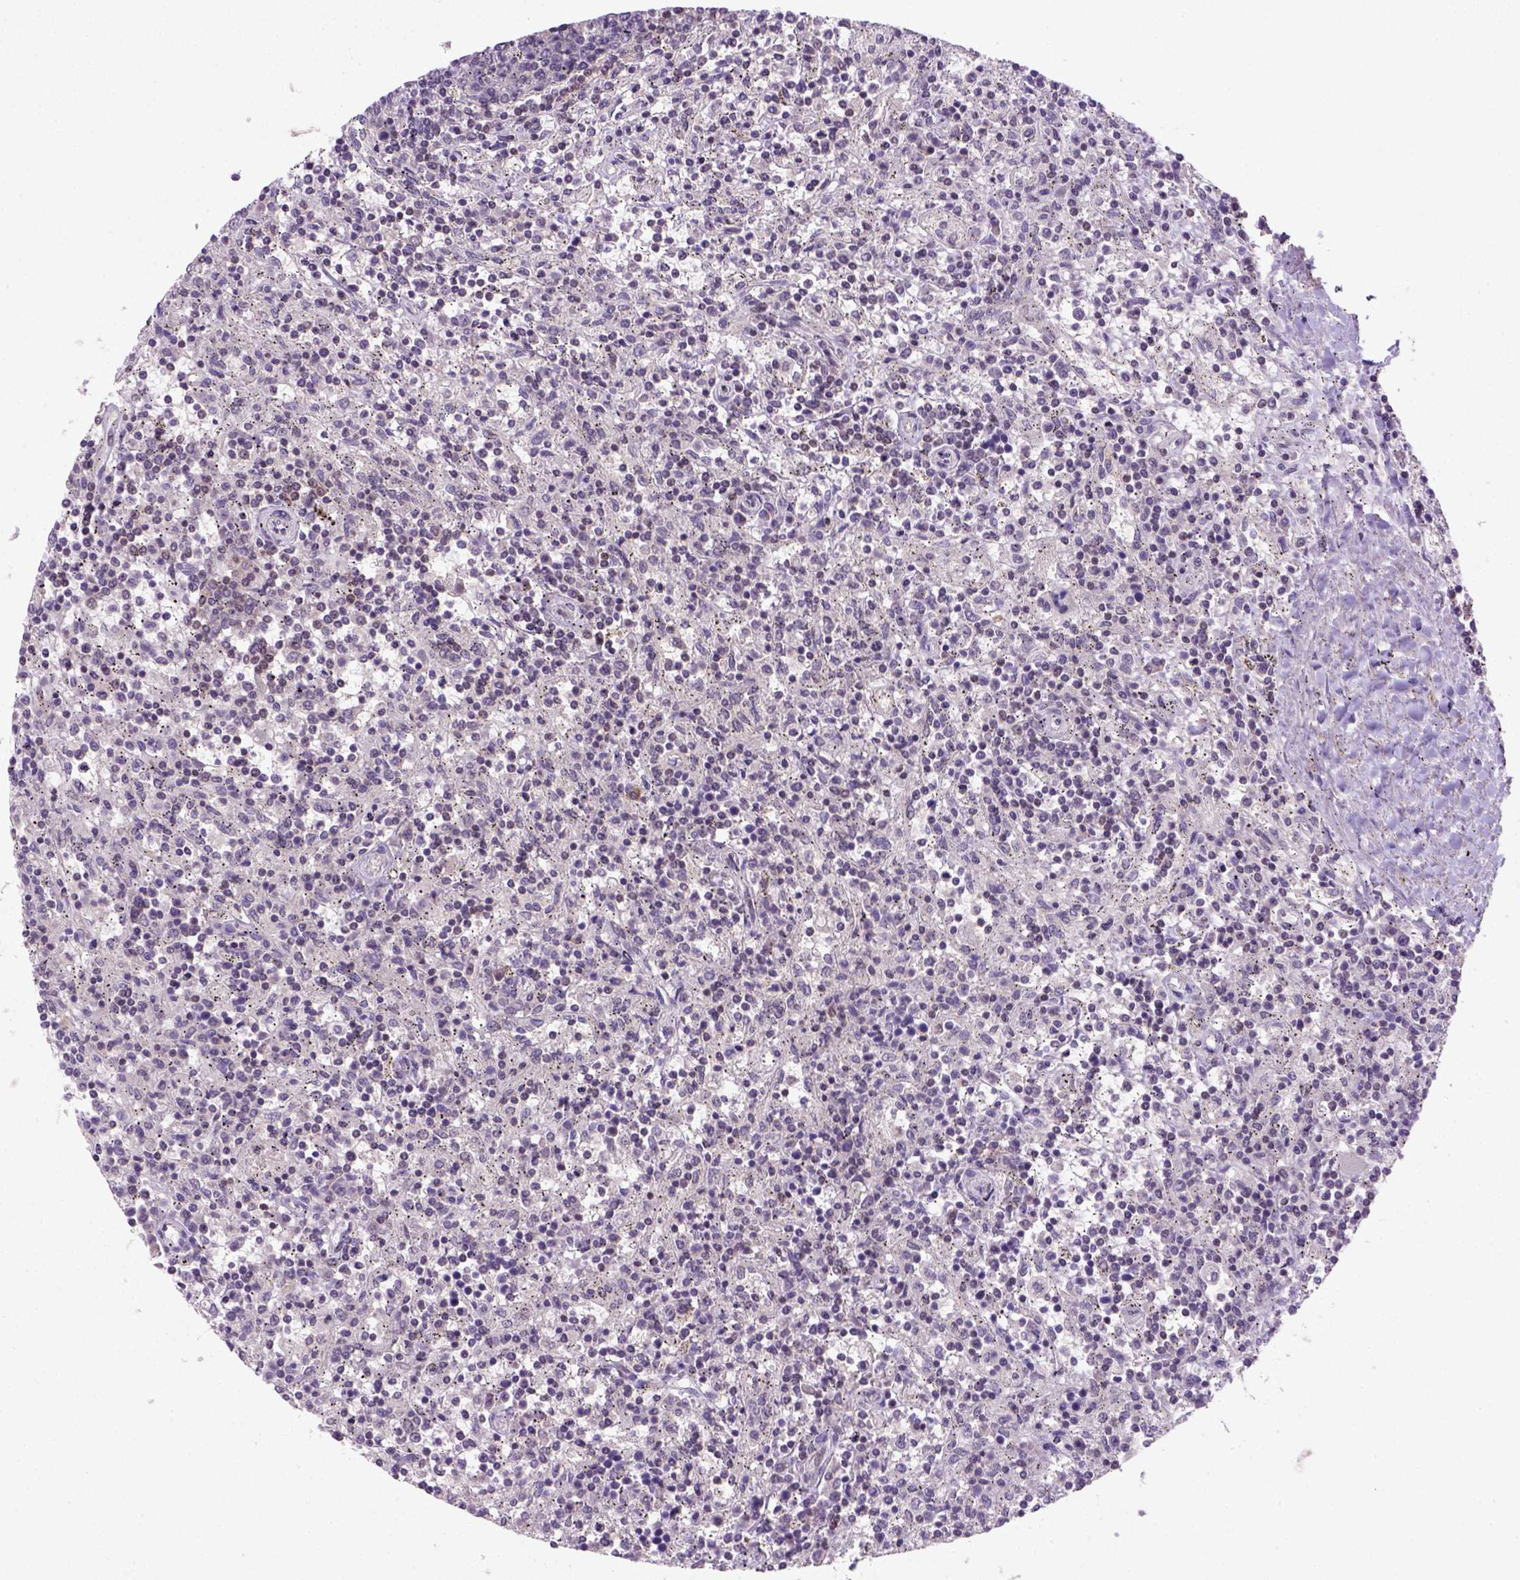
{"staining": {"intensity": "negative", "quantity": "none", "location": "none"}, "tissue": "lymphoma", "cell_type": "Tumor cells", "image_type": "cancer", "snomed": [{"axis": "morphology", "description": "Malignant lymphoma, non-Hodgkin's type, Low grade"}, {"axis": "topography", "description": "Spleen"}], "caption": "High magnification brightfield microscopy of lymphoma stained with DAB (brown) and counterstained with hematoxylin (blue): tumor cells show no significant positivity. (Brightfield microscopy of DAB immunohistochemistry at high magnification).", "gene": "MGMT", "patient": {"sex": "male", "age": 62}}